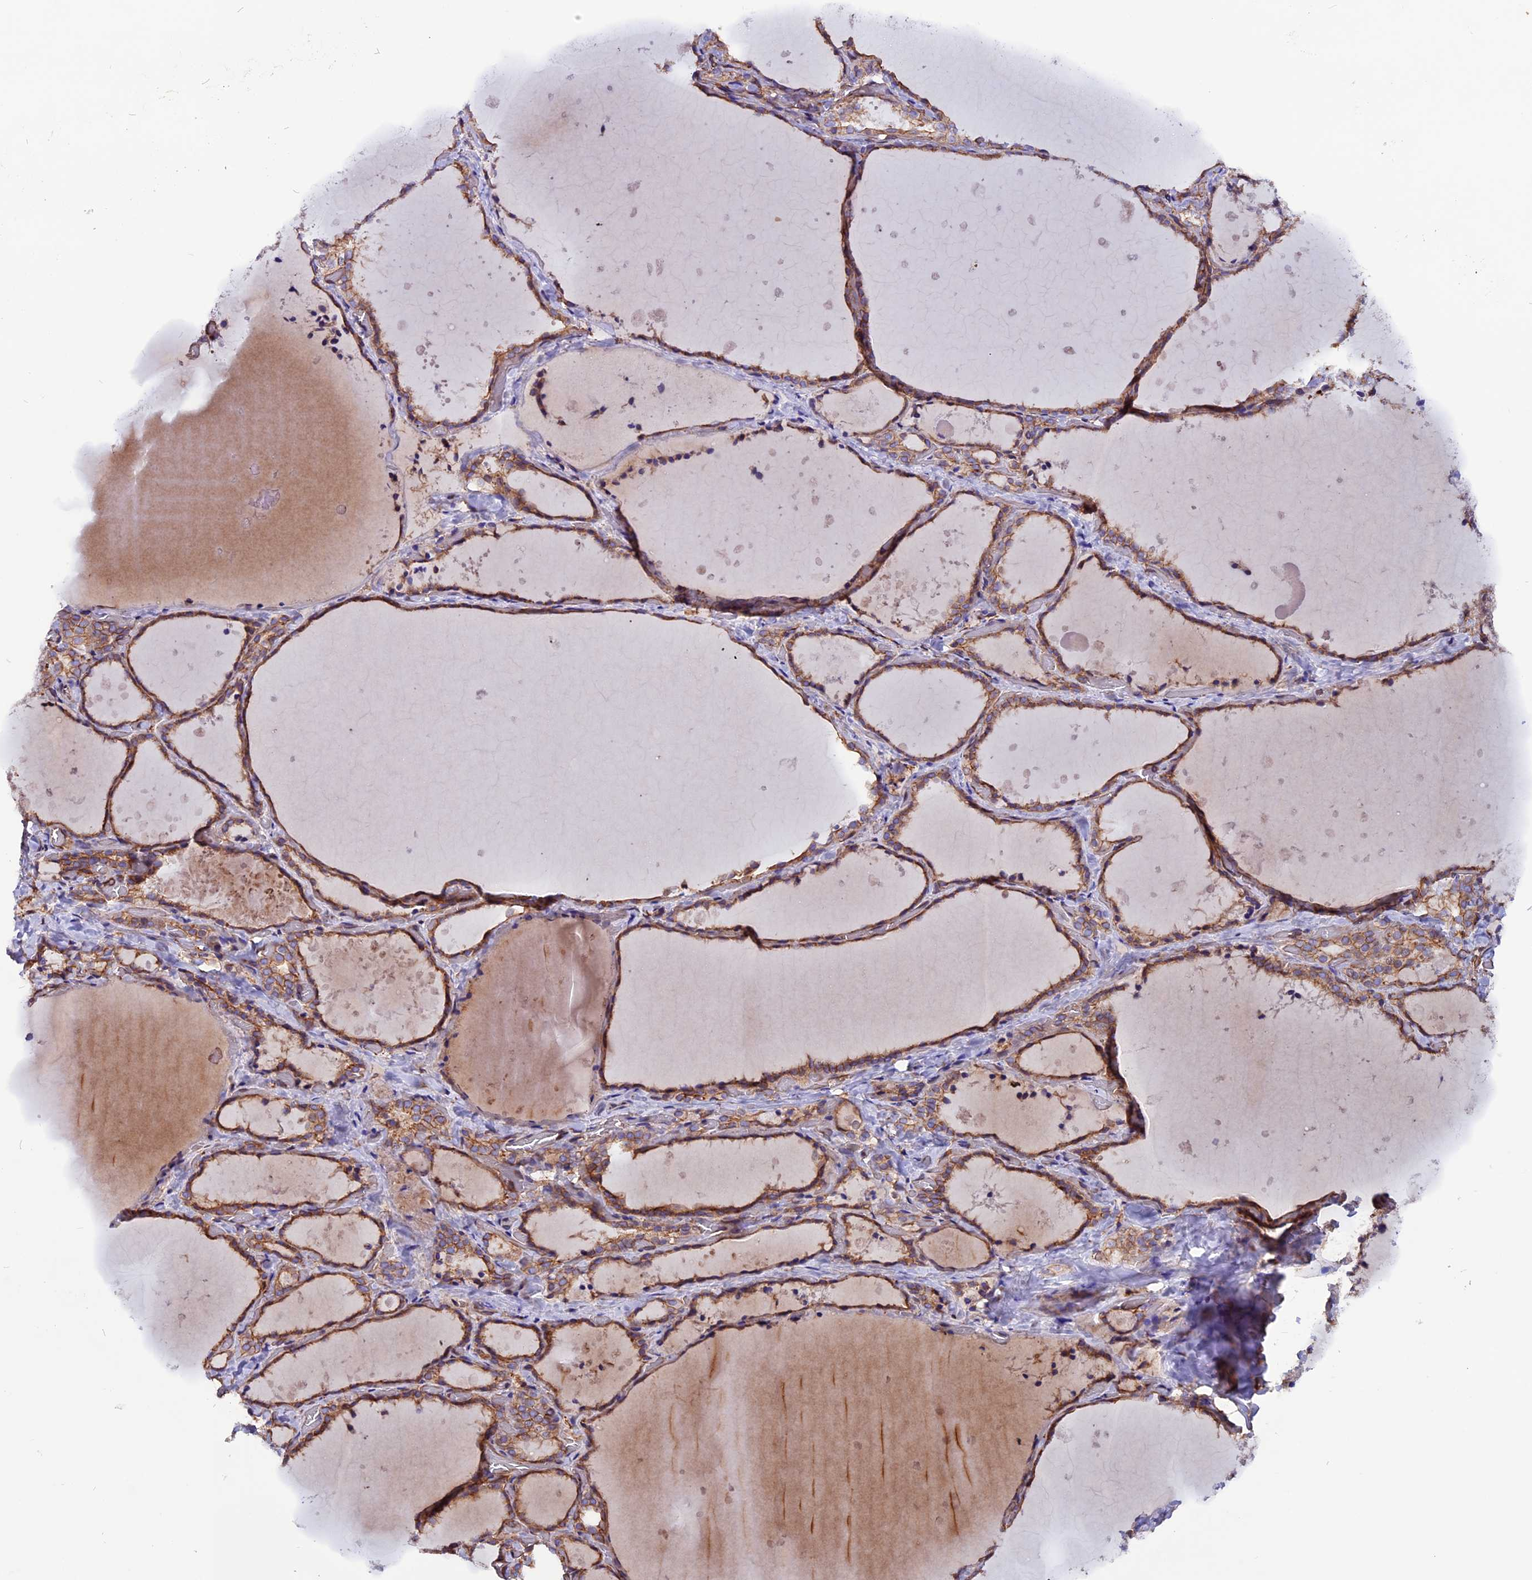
{"staining": {"intensity": "moderate", "quantity": ">75%", "location": "cytoplasmic/membranous"}, "tissue": "thyroid gland", "cell_type": "Glandular cells", "image_type": "normal", "snomed": [{"axis": "morphology", "description": "Normal tissue, NOS"}, {"axis": "topography", "description": "Thyroid gland"}], "caption": "This is a histology image of IHC staining of benign thyroid gland, which shows moderate staining in the cytoplasmic/membranous of glandular cells.", "gene": "ZNF749", "patient": {"sex": "female", "age": 44}}